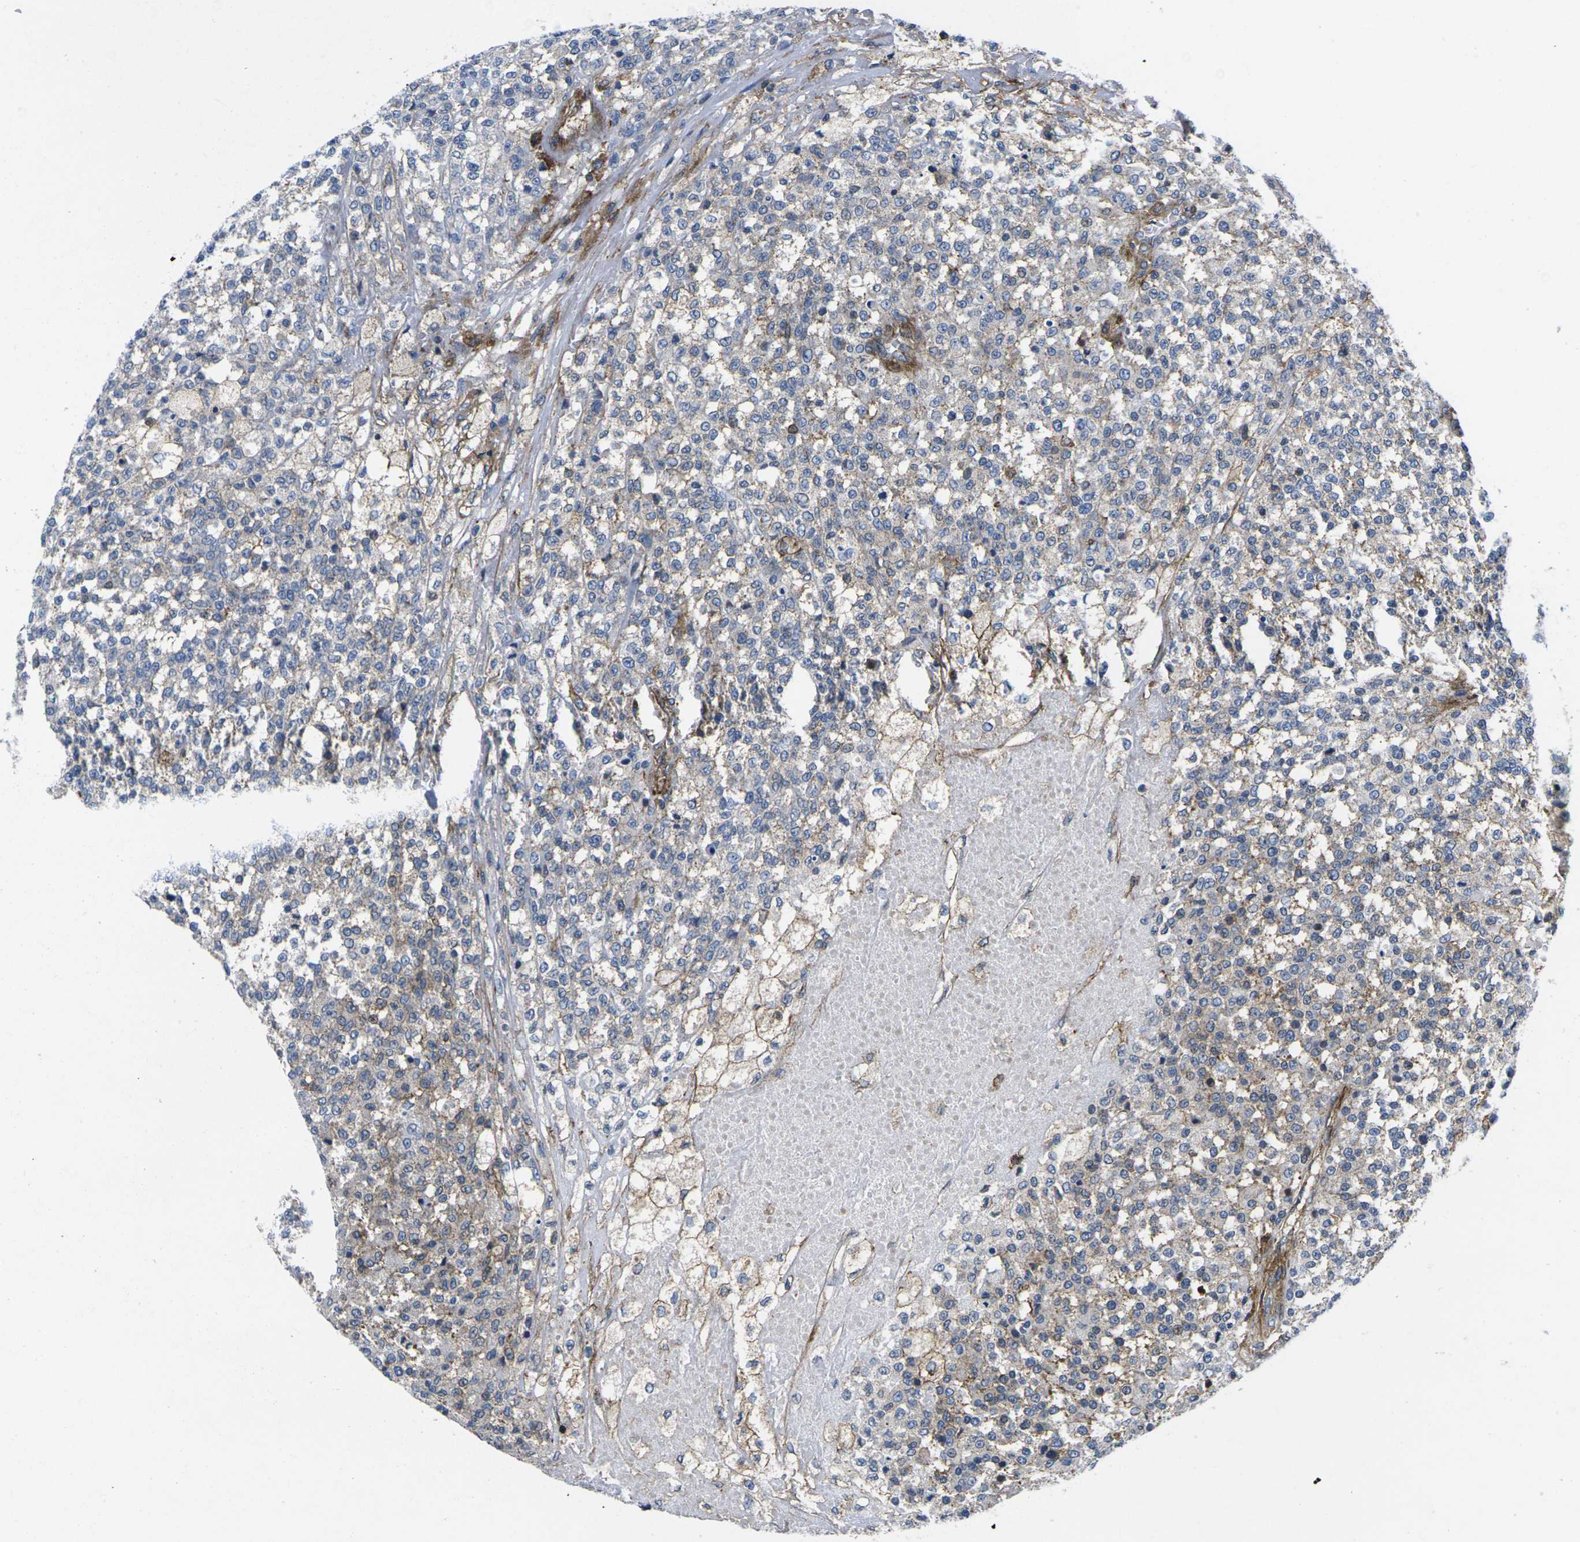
{"staining": {"intensity": "weak", "quantity": "25%-75%", "location": "cytoplasmic/membranous"}, "tissue": "testis cancer", "cell_type": "Tumor cells", "image_type": "cancer", "snomed": [{"axis": "morphology", "description": "Seminoma, NOS"}, {"axis": "topography", "description": "Testis"}], "caption": "Tumor cells show low levels of weak cytoplasmic/membranous expression in approximately 25%-75% of cells in testis cancer.", "gene": "IQGAP1", "patient": {"sex": "male", "age": 59}}